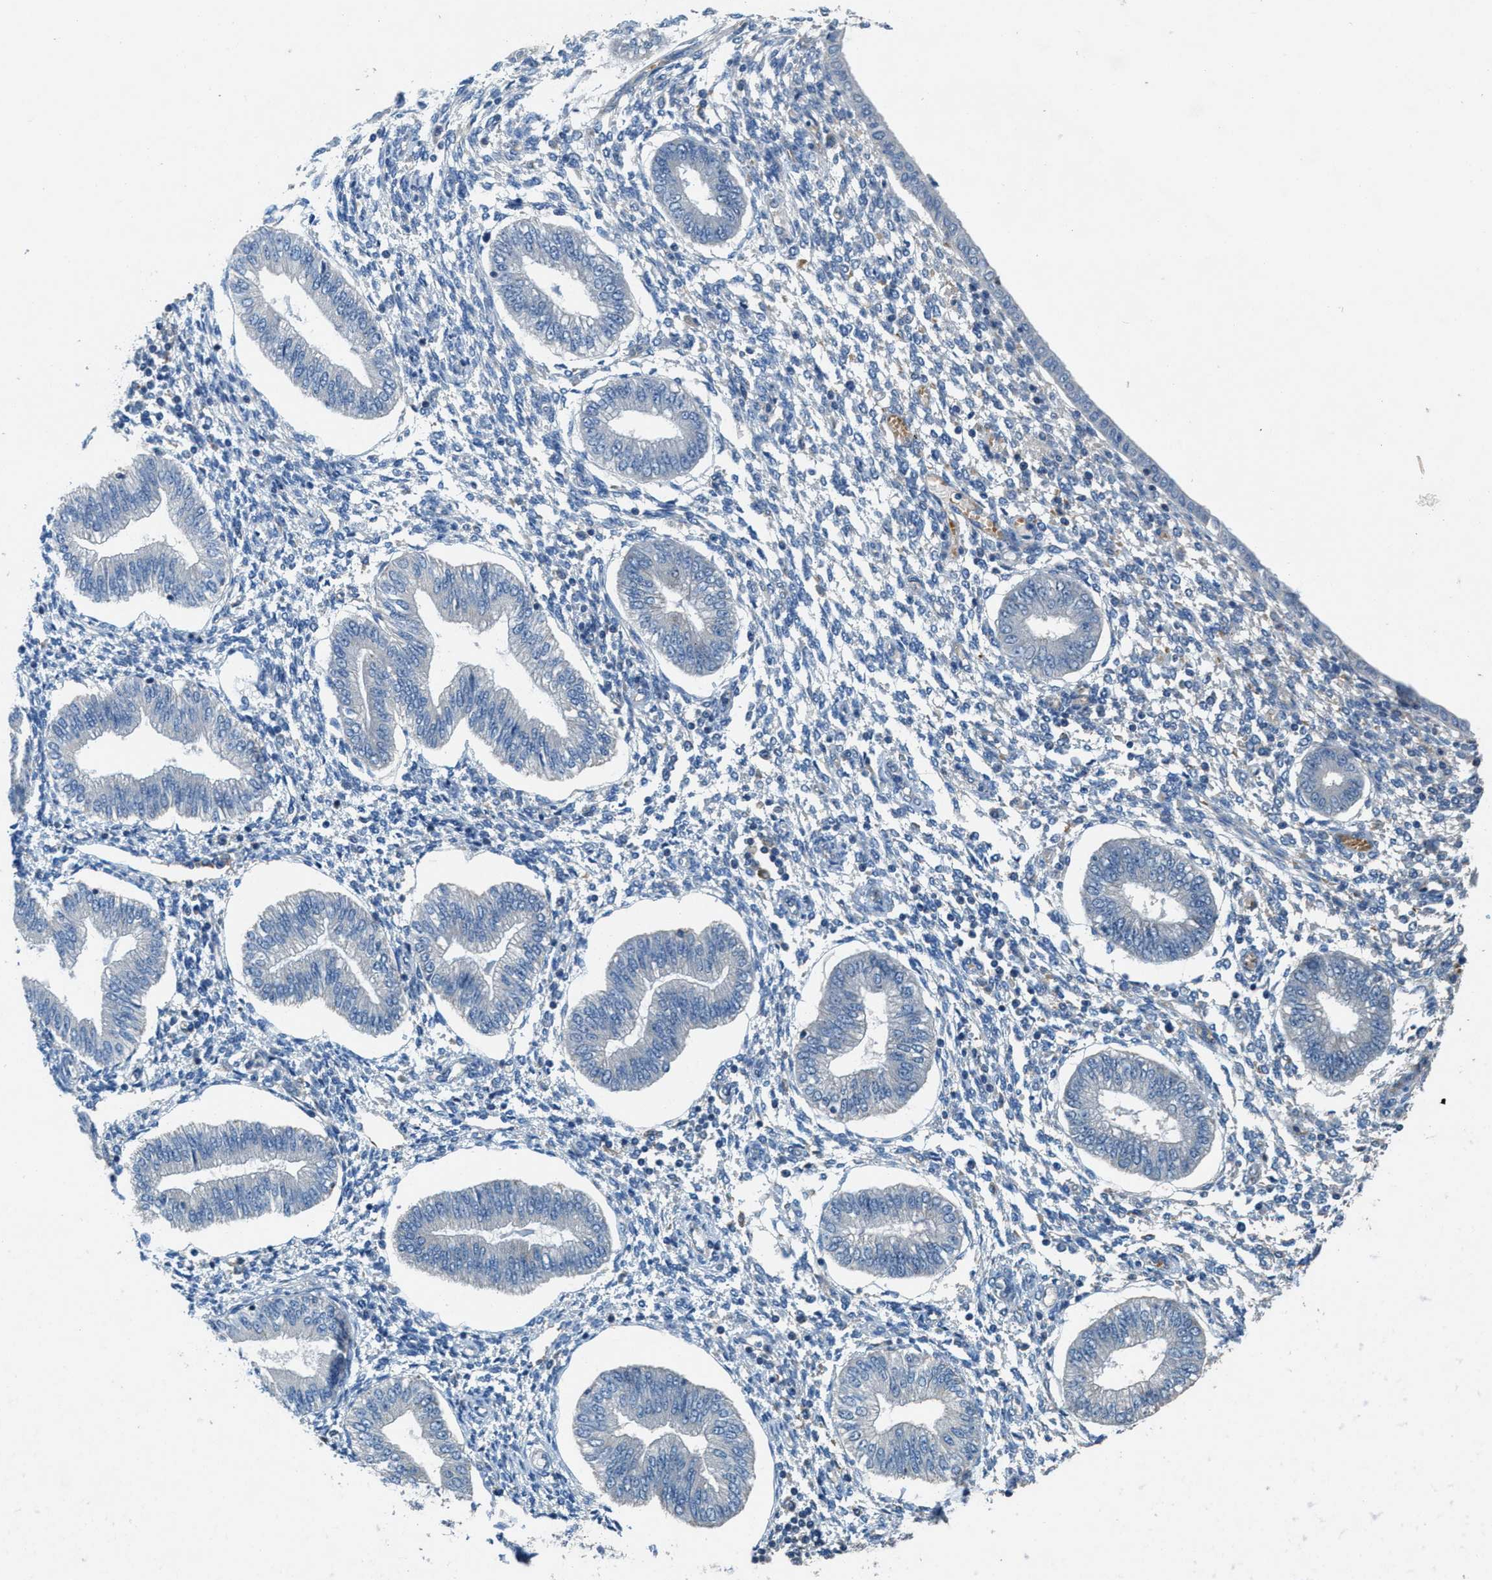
{"staining": {"intensity": "negative", "quantity": "none", "location": "none"}, "tissue": "endometrium", "cell_type": "Glandular cells", "image_type": "normal", "snomed": [{"axis": "morphology", "description": "Normal tissue, NOS"}, {"axis": "topography", "description": "Endometrium"}], "caption": "IHC of benign human endometrium exhibits no staining in glandular cells.", "gene": "DGKE", "patient": {"sex": "female", "age": 50}}